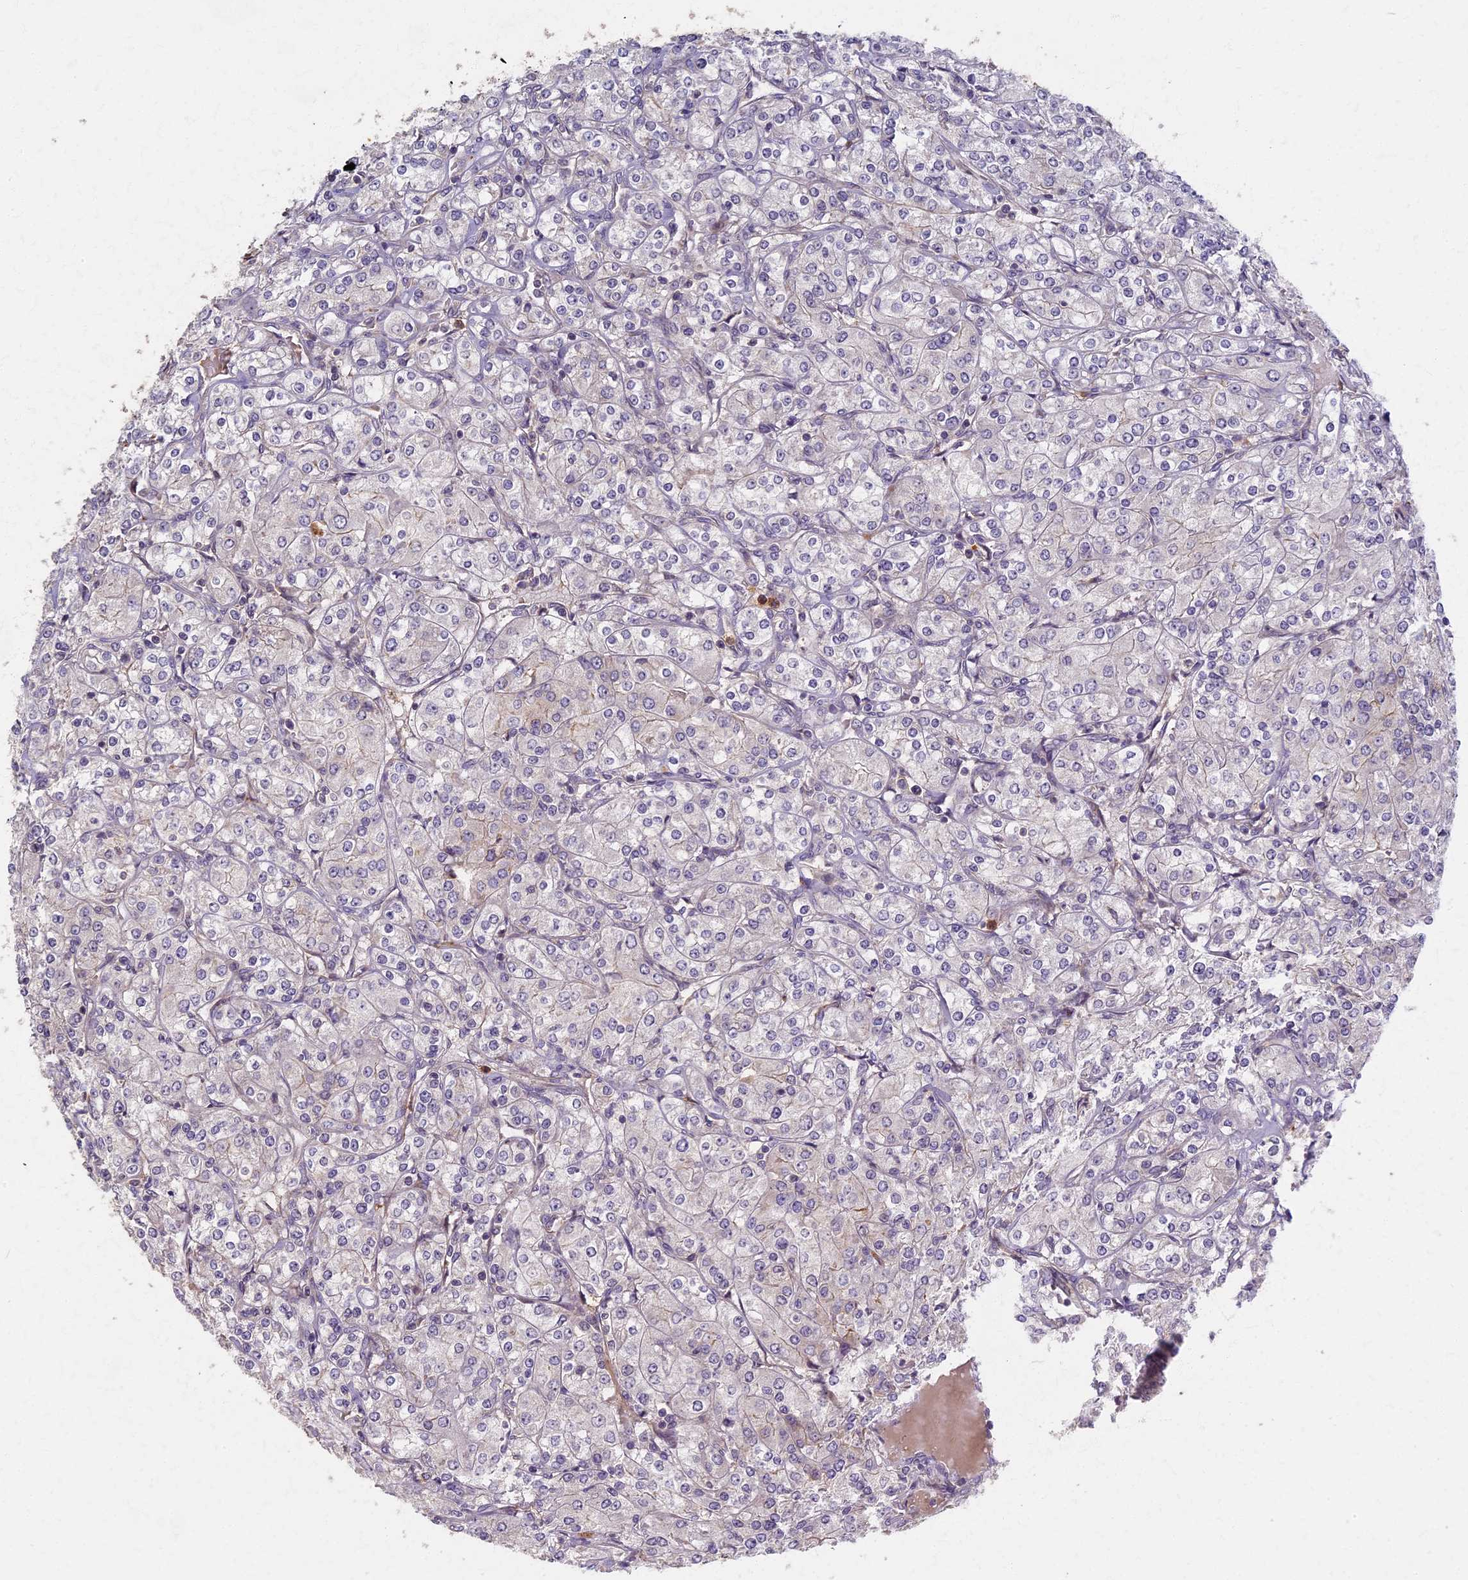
{"staining": {"intensity": "negative", "quantity": "none", "location": "none"}, "tissue": "renal cancer", "cell_type": "Tumor cells", "image_type": "cancer", "snomed": [{"axis": "morphology", "description": "Adenocarcinoma, NOS"}, {"axis": "topography", "description": "Kidney"}], "caption": "Immunohistochemistry (IHC) histopathology image of renal cancer stained for a protein (brown), which demonstrates no positivity in tumor cells.", "gene": "AP4E1", "patient": {"sex": "male", "age": 77}}